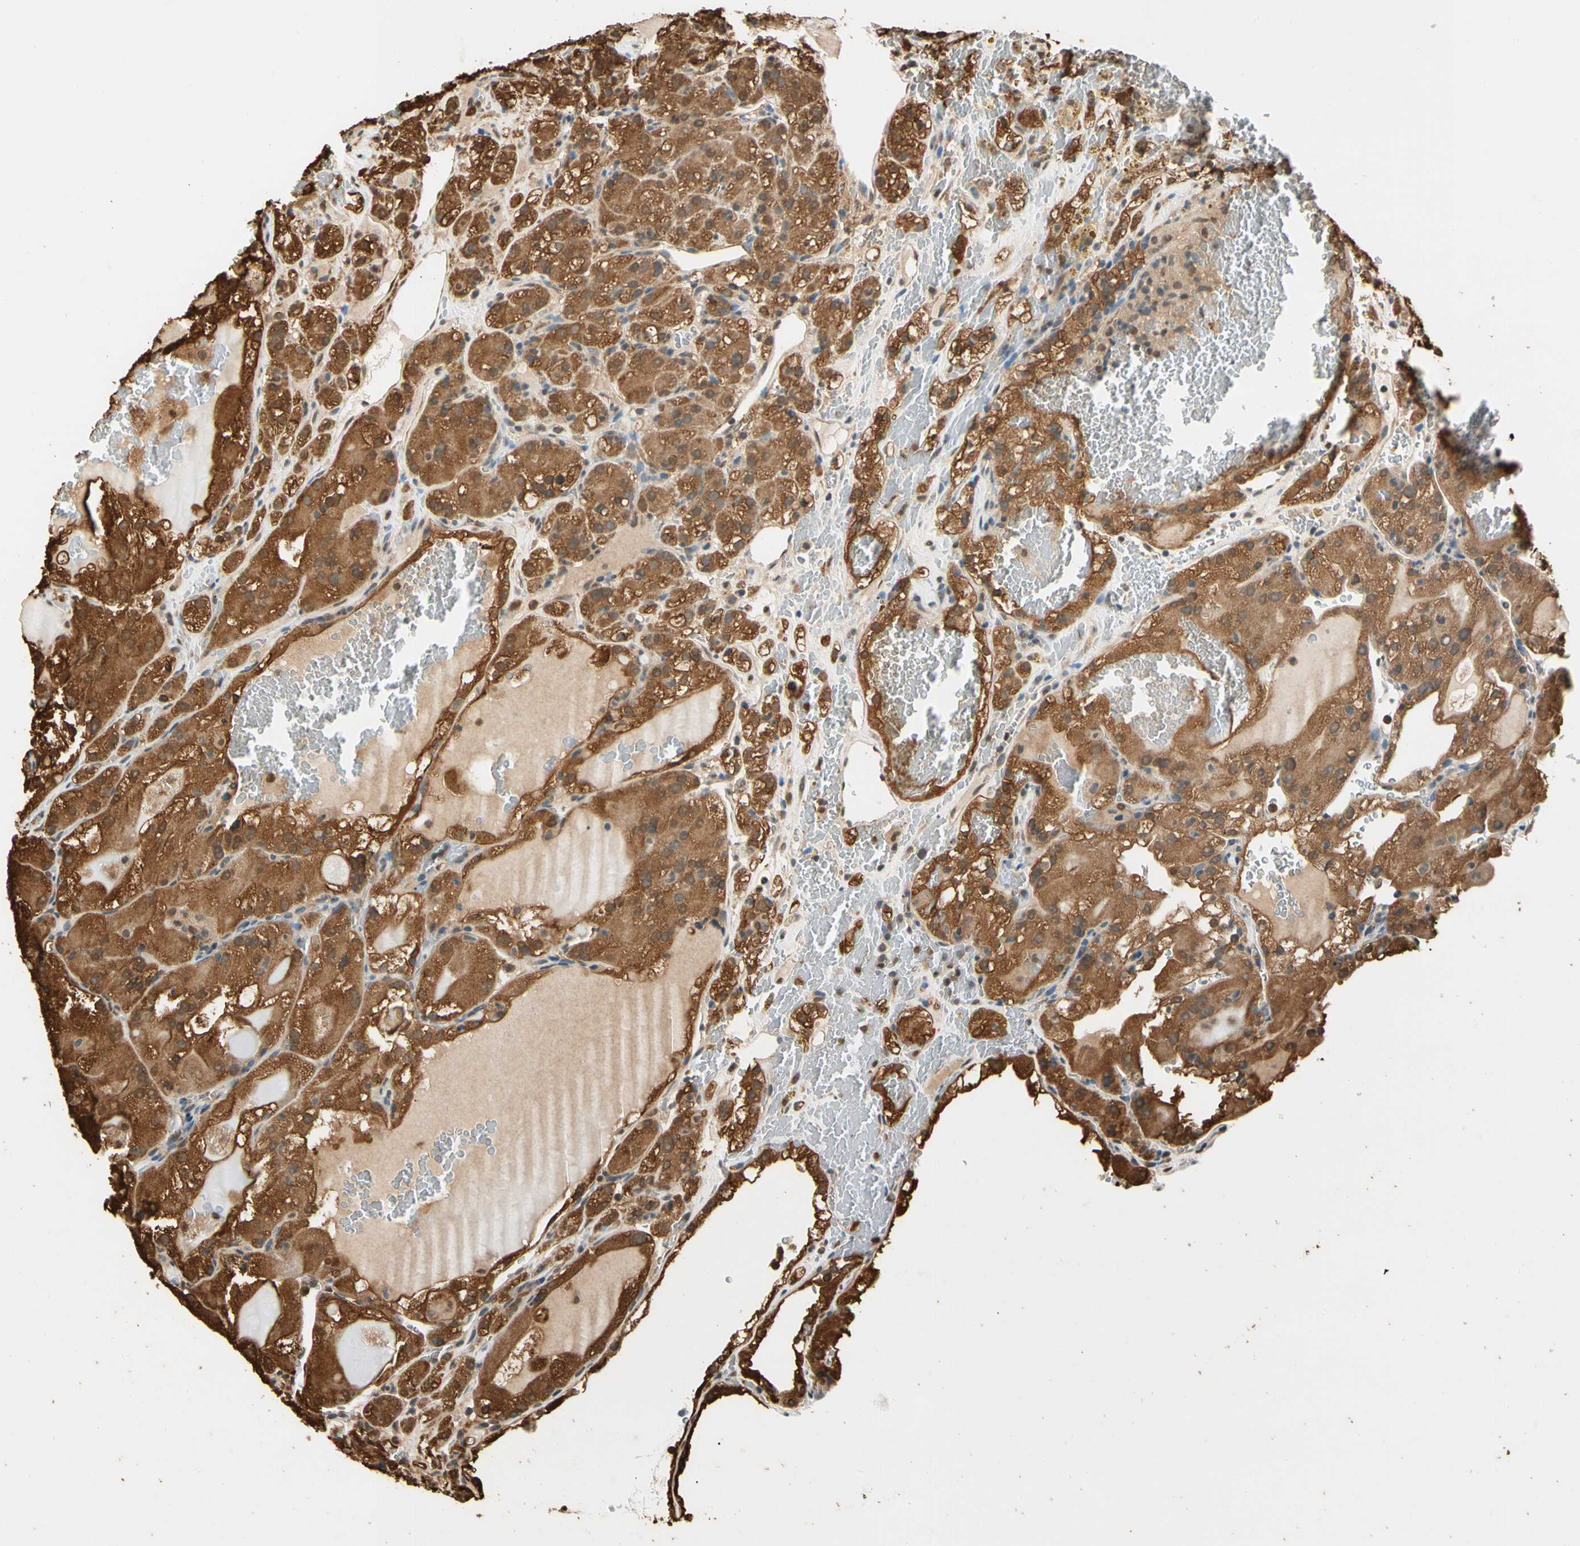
{"staining": {"intensity": "moderate", "quantity": ">75%", "location": "cytoplasmic/membranous,nuclear"}, "tissue": "renal cancer", "cell_type": "Tumor cells", "image_type": "cancer", "snomed": [{"axis": "morphology", "description": "Normal tissue, NOS"}, {"axis": "morphology", "description": "Adenocarcinoma, NOS"}, {"axis": "topography", "description": "Kidney"}], "caption": "The photomicrograph displays a brown stain indicating the presence of a protein in the cytoplasmic/membranous and nuclear of tumor cells in renal cancer (adenocarcinoma).", "gene": "PNCK", "patient": {"sex": "male", "age": 61}}